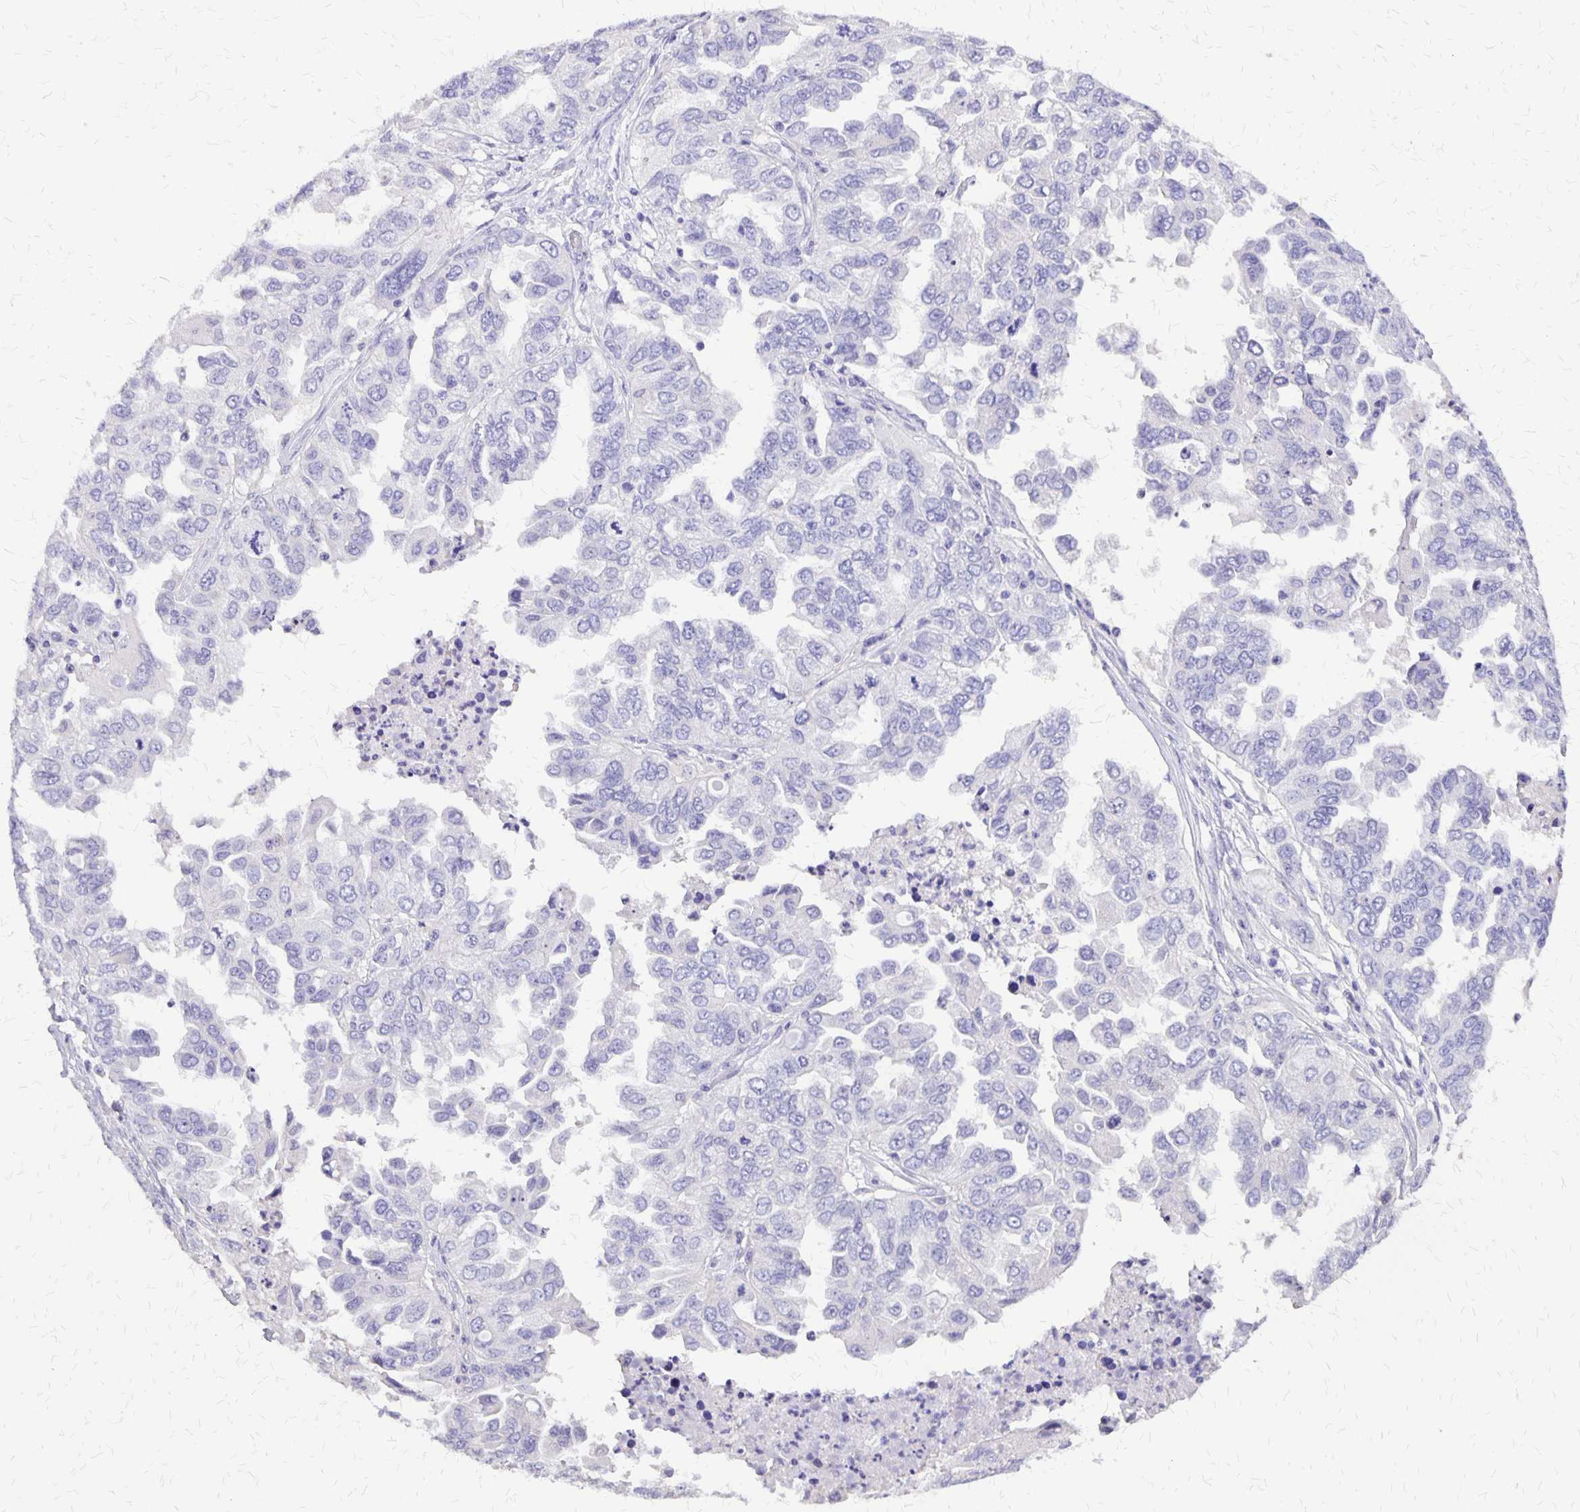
{"staining": {"intensity": "negative", "quantity": "none", "location": "none"}, "tissue": "ovarian cancer", "cell_type": "Tumor cells", "image_type": "cancer", "snomed": [{"axis": "morphology", "description": "Cystadenocarcinoma, serous, NOS"}, {"axis": "topography", "description": "Ovary"}], "caption": "Immunohistochemistry of human ovarian cancer (serous cystadenocarcinoma) reveals no positivity in tumor cells.", "gene": "SI", "patient": {"sex": "female", "age": 53}}